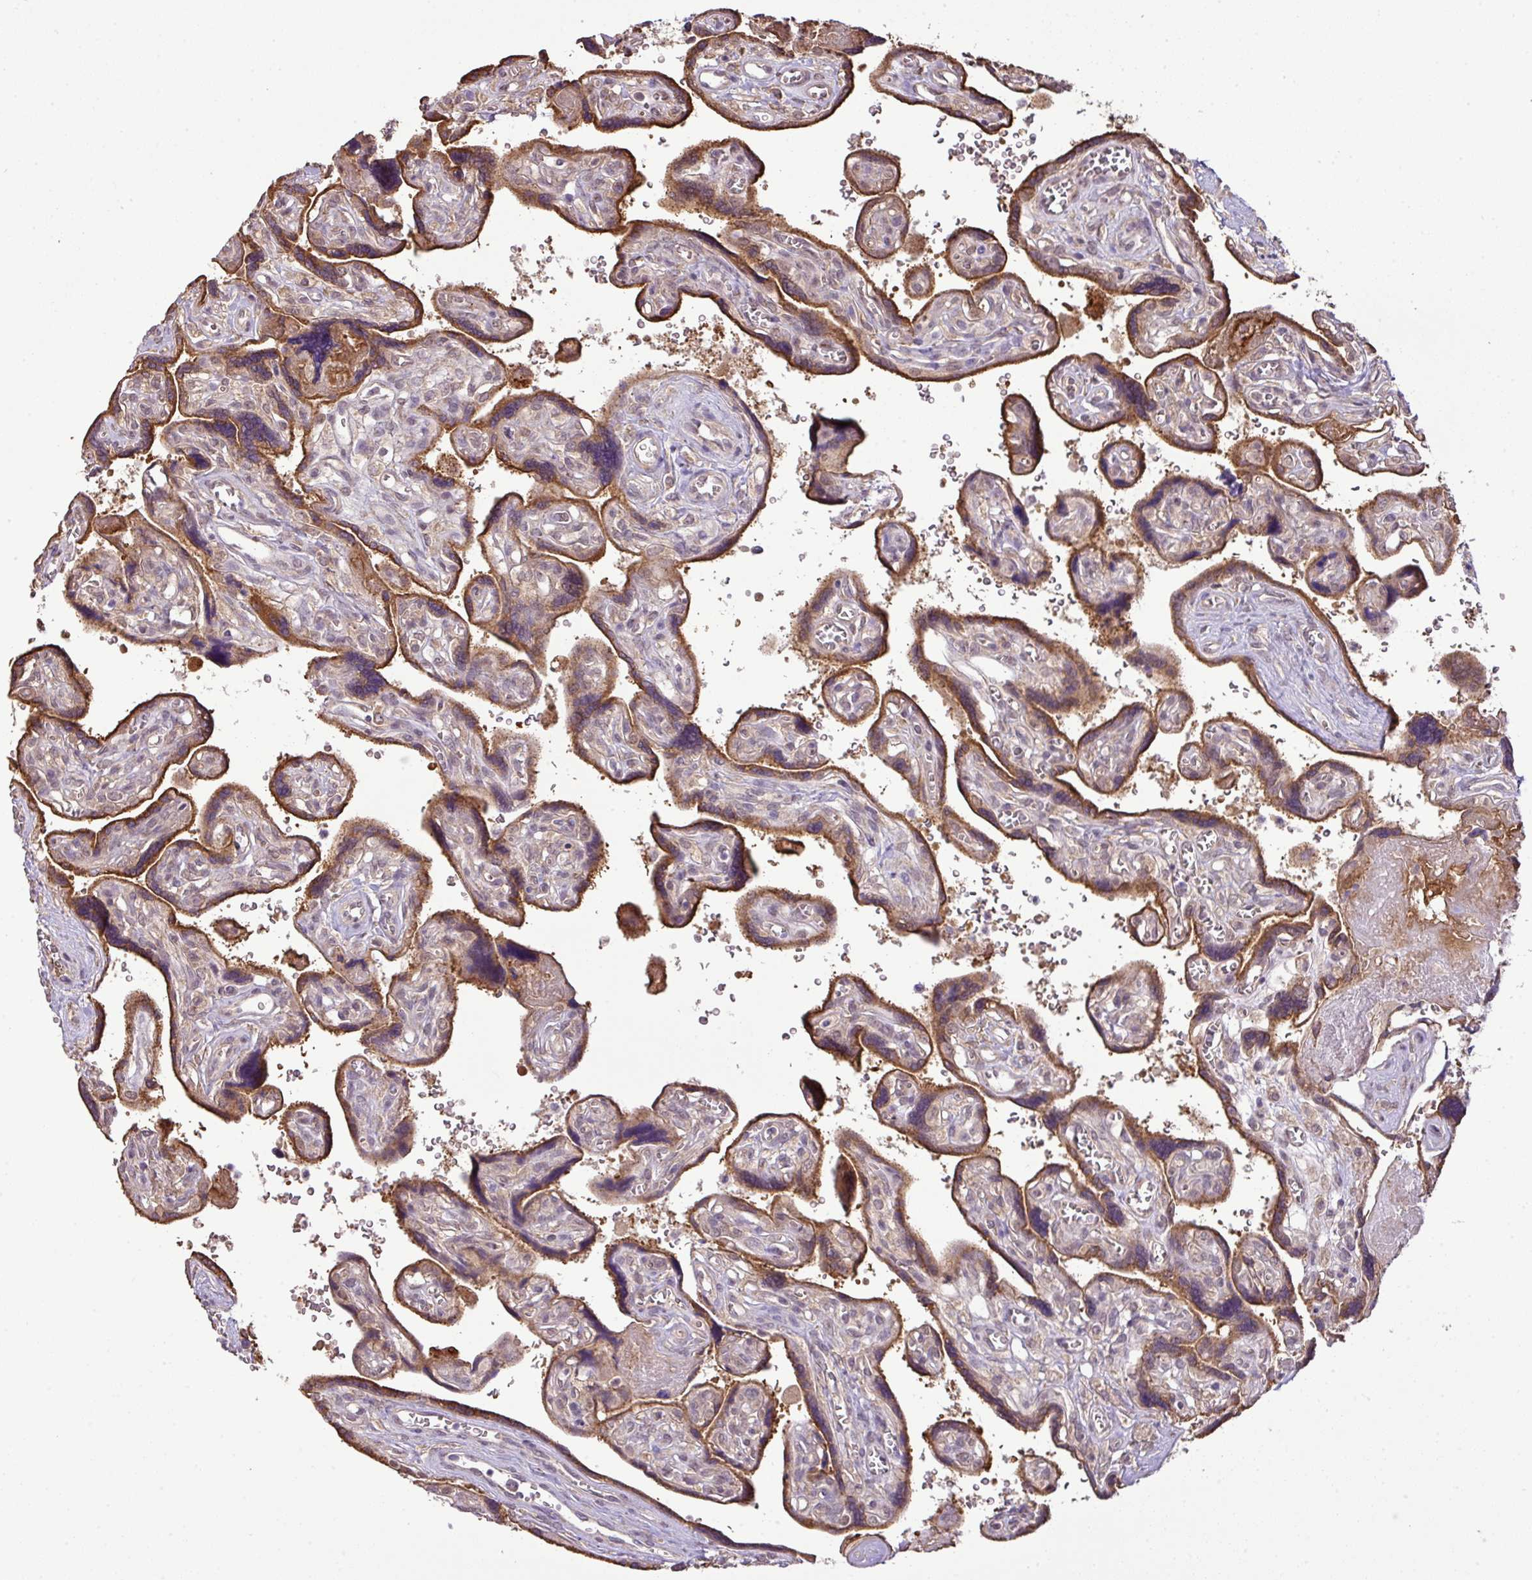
{"staining": {"intensity": "moderate", "quantity": "25%-75%", "location": "cytoplasmic/membranous"}, "tissue": "placenta", "cell_type": "Decidual cells", "image_type": "normal", "snomed": [{"axis": "morphology", "description": "Normal tissue, NOS"}, {"axis": "topography", "description": "Placenta"}], "caption": "Immunohistochemistry of benign human placenta exhibits medium levels of moderate cytoplasmic/membranous positivity in approximately 25%-75% of decidual cells.", "gene": "DNAAF4", "patient": {"sex": "female", "age": 39}}